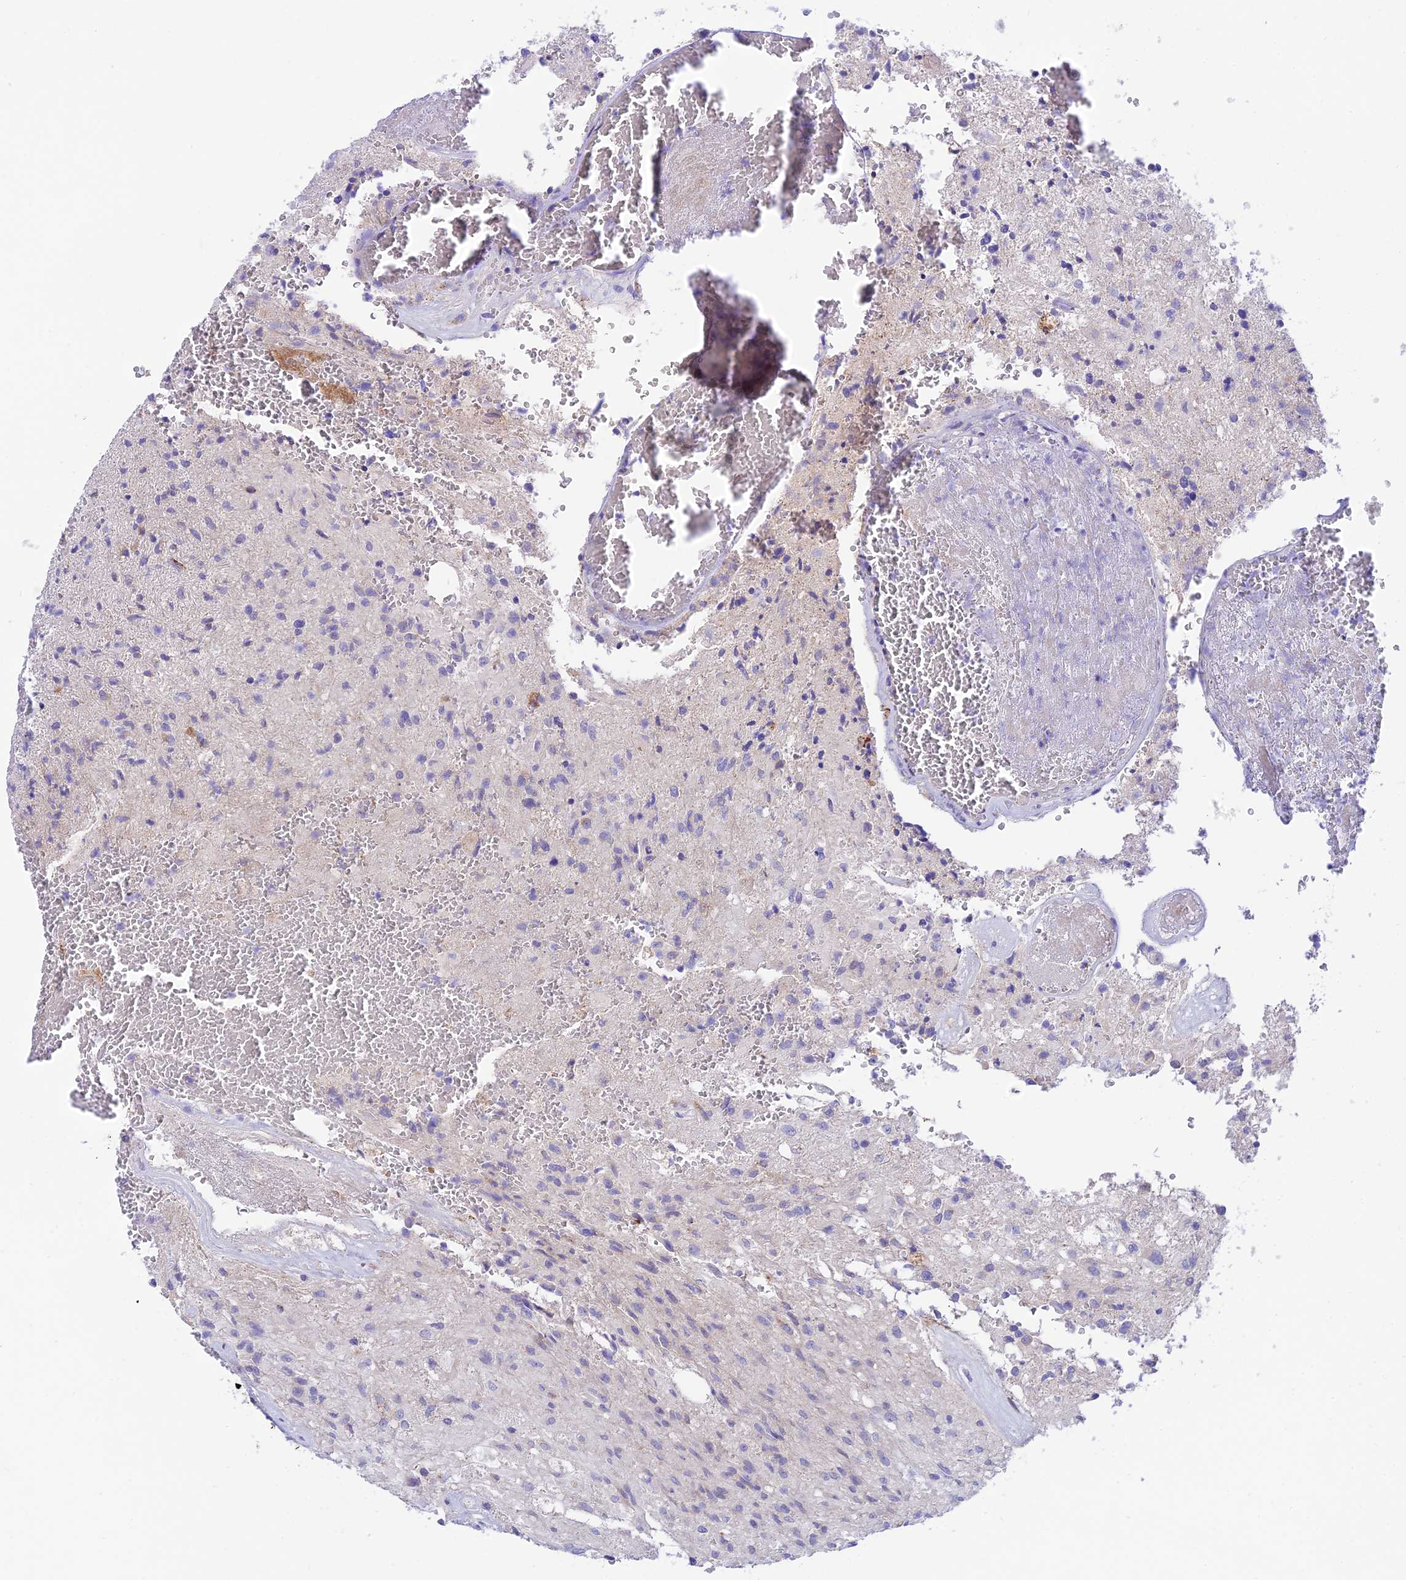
{"staining": {"intensity": "negative", "quantity": "none", "location": "none"}, "tissue": "glioma", "cell_type": "Tumor cells", "image_type": "cancer", "snomed": [{"axis": "morphology", "description": "Glioma, malignant, High grade"}, {"axis": "topography", "description": "Brain"}], "caption": "DAB immunohistochemical staining of glioma exhibits no significant staining in tumor cells. The staining is performed using DAB brown chromogen with nuclei counter-stained in using hematoxylin.", "gene": "CCDC157", "patient": {"sex": "male", "age": 56}}